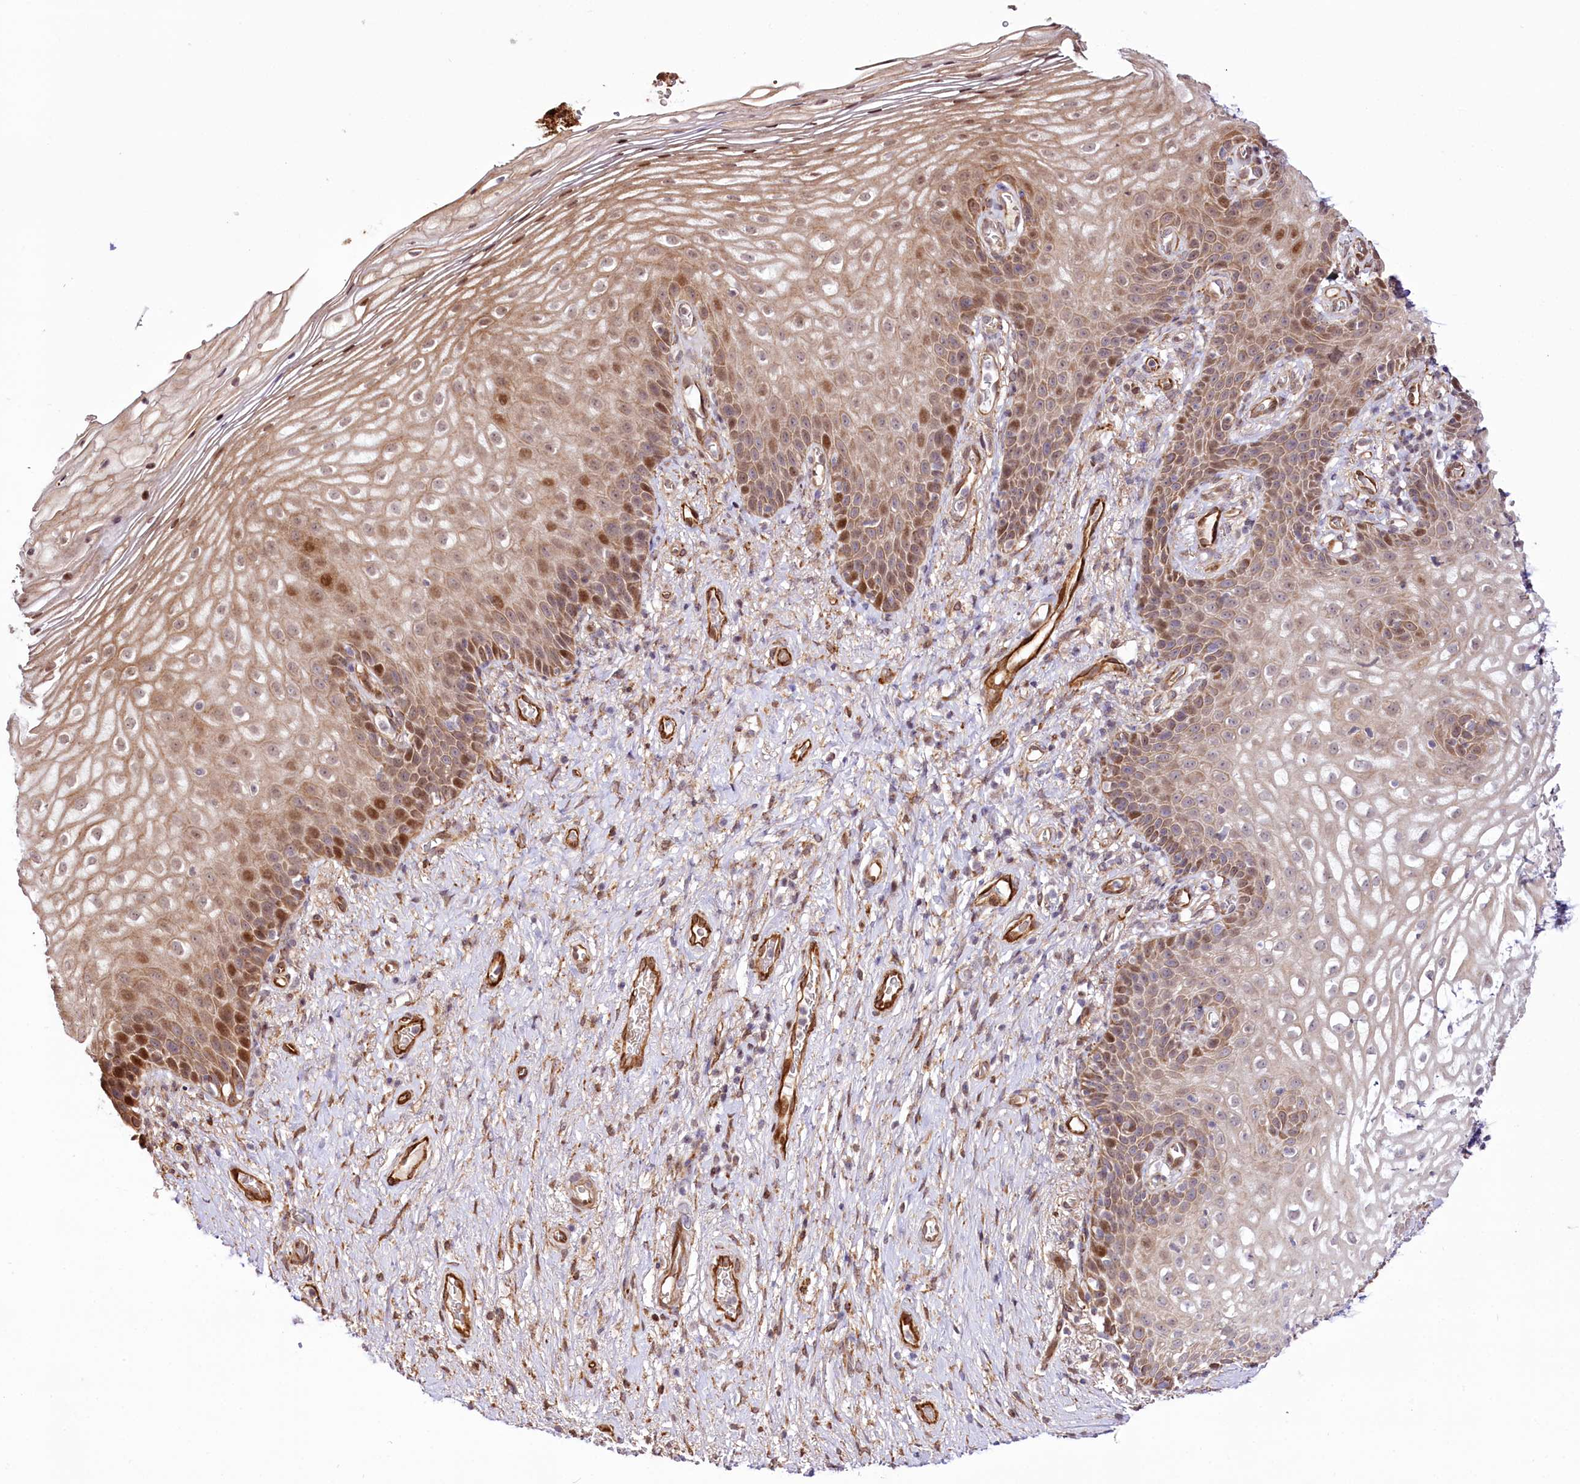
{"staining": {"intensity": "moderate", "quantity": "25%-75%", "location": "cytoplasmic/membranous,nuclear"}, "tissue": "vagina", "cell_type": "Squamous epithelial cells", "image_type": "normal", "snomed": [{"axis": "morphology", "description": "Normal tissue, NOS"}, {"axis": "topography", "description": "Vagina"}], "caption": "Immunohistochemistry (IHC) photomicrograph of benign vagina: vagina stained using IHC exhibits medium levels of moderate protein expression localized specifically in the cytoplasmic/membranous,nuclear of squamous epithelial cells, appearing as a cytoplasmic/membranous,nuclear brown color.", "gene": "CUTC", "patient": {"sex": "female", "age": 60}}